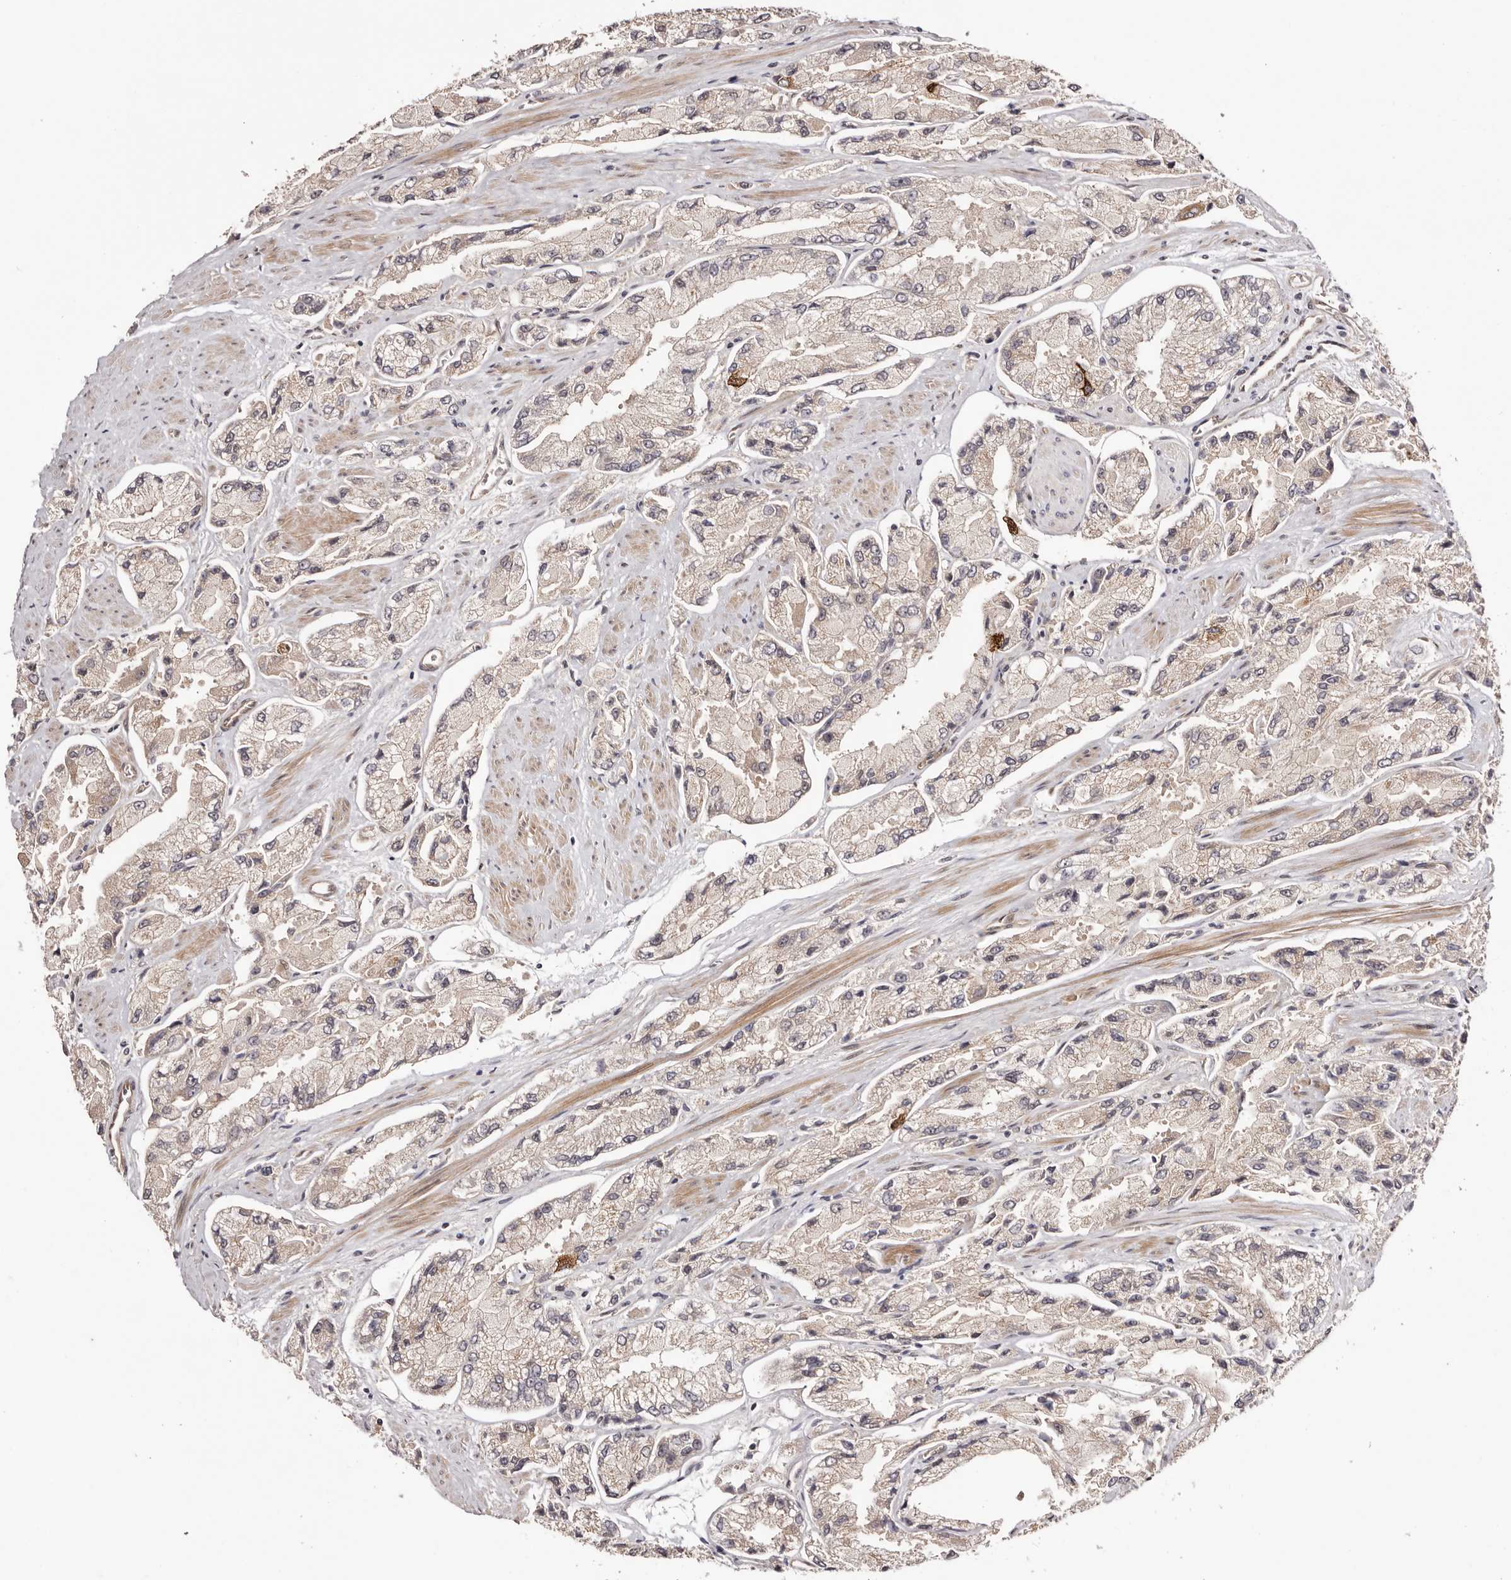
{"staining": {"intensity": "negative", "quantity": "none", "location": "none"}, "tissue": "prostate cancer", "cell_type": "Tumor cells", "image_type": "cancer", "snomed": [{"axis": "morphology", "description": "Adenocarcinoma, High grade"}, {"axis": "topography", "description": "Prostate"}], "caption": "The immunohistochemistry photomicrograph has no significant staining in tumor cells of prostate cancer tissue.", "gene": "EGR3", "patient": {"sex": "male", "age": 58}}